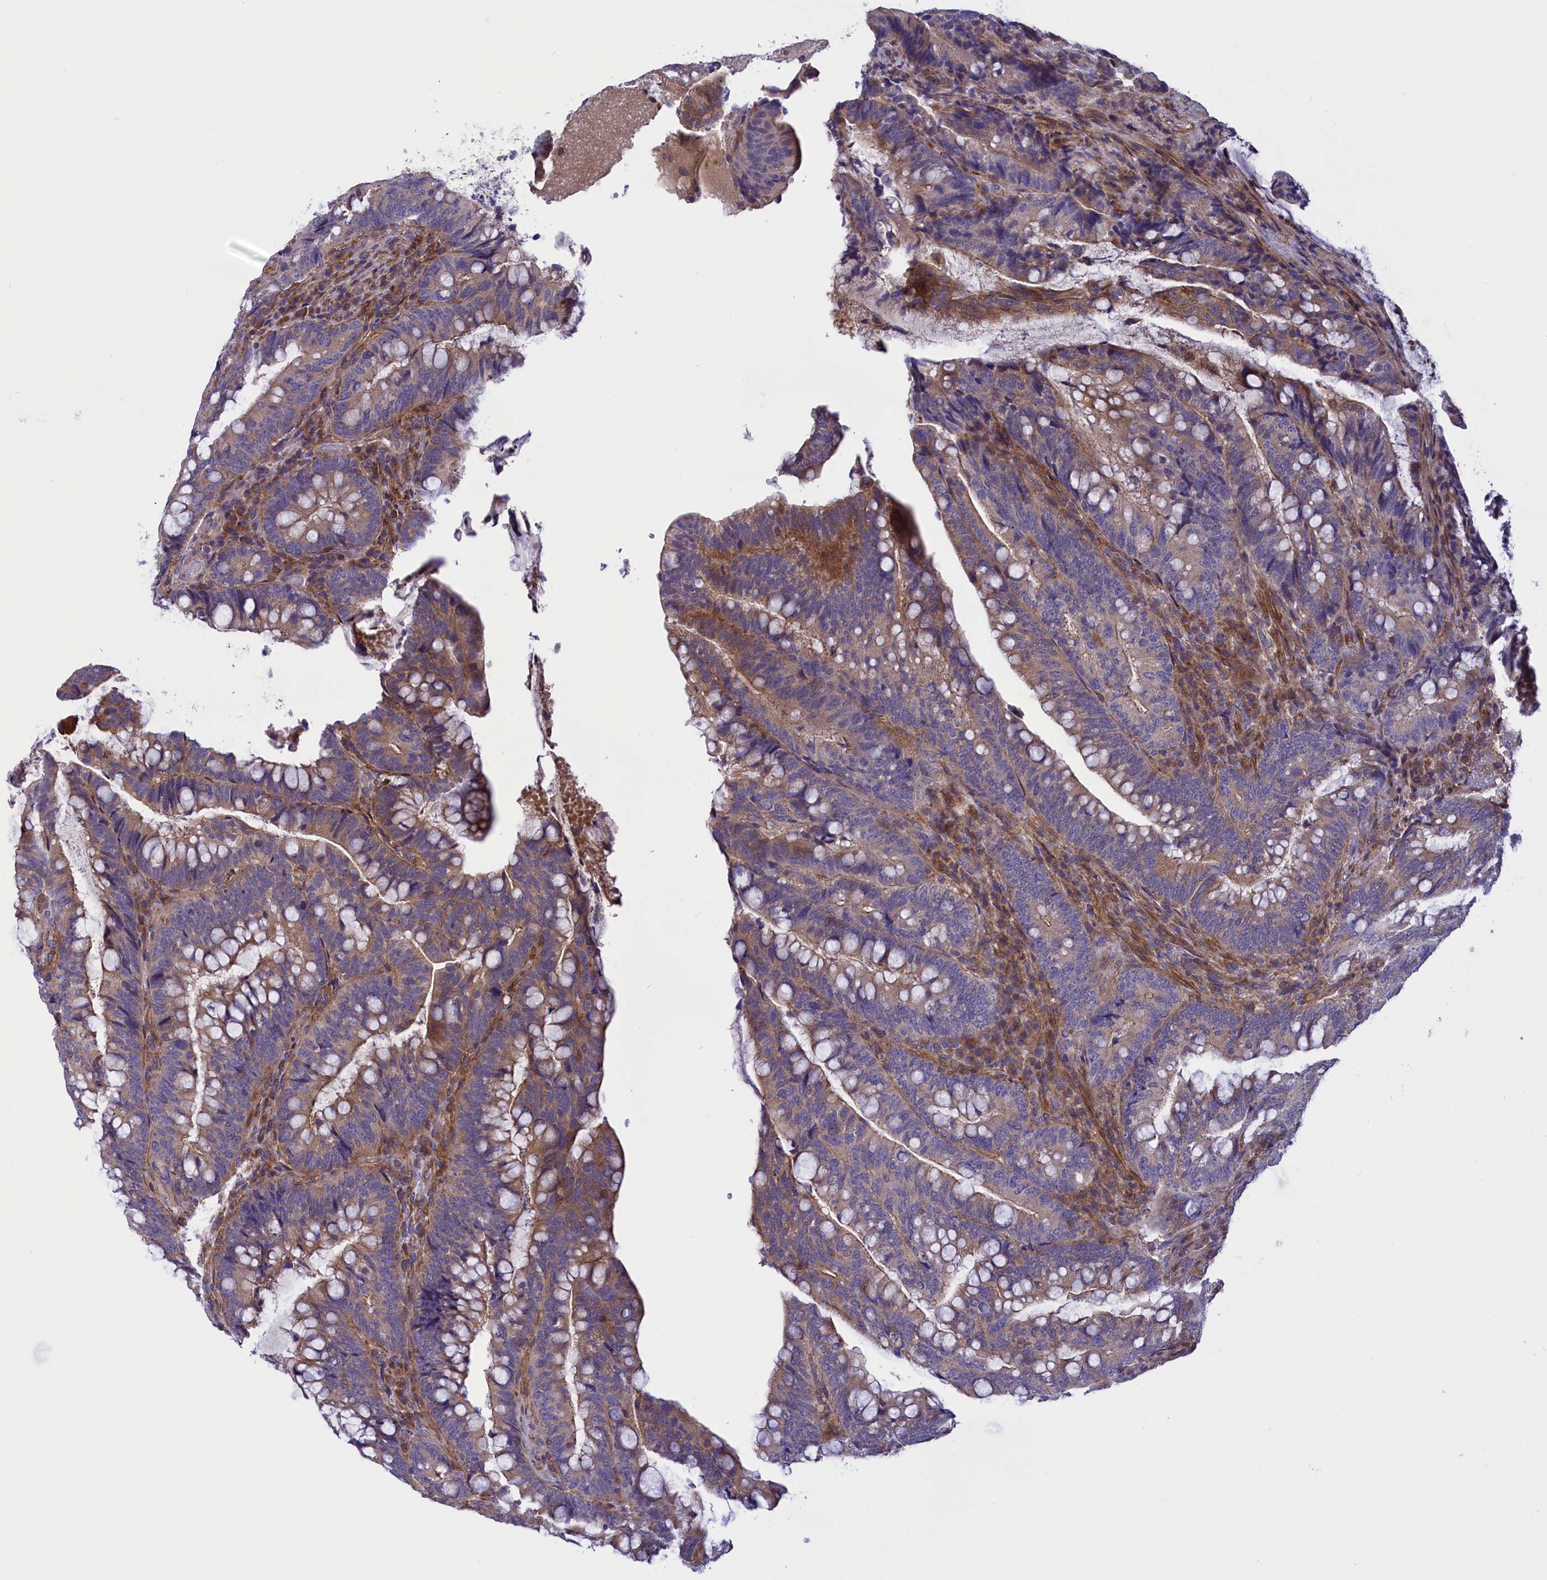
{"staining": {"intensity": "moderate", "quantity": "25%-75%", "location": "cytoplasmic/membranous"}, "tissue": "colorectal cancer", "cell_type": "Tumor cells", "image_type": "cancer", "snomed": [{"axis": "morphology", "description": "Adenocarcinoma, NOS"}, {"axis": "topography", "description": "Colon"}], "caption": "Immunohistochemistry staining of colorectal cancer, which exhibits medium levels of moderate cytoplasmic/membranous expression in approximately 25%-75% of tumor cells indicating moderate cytoplasmic/membranous protein staining. The staining was performed using DAB (3,3'-diaminobenzidine) (brown) for protein detection and nuclei were counterstained in hematoxylin (blue).", "gene": "CORO7-PAM16", "patient": {"sex": "female", "age": 66}}